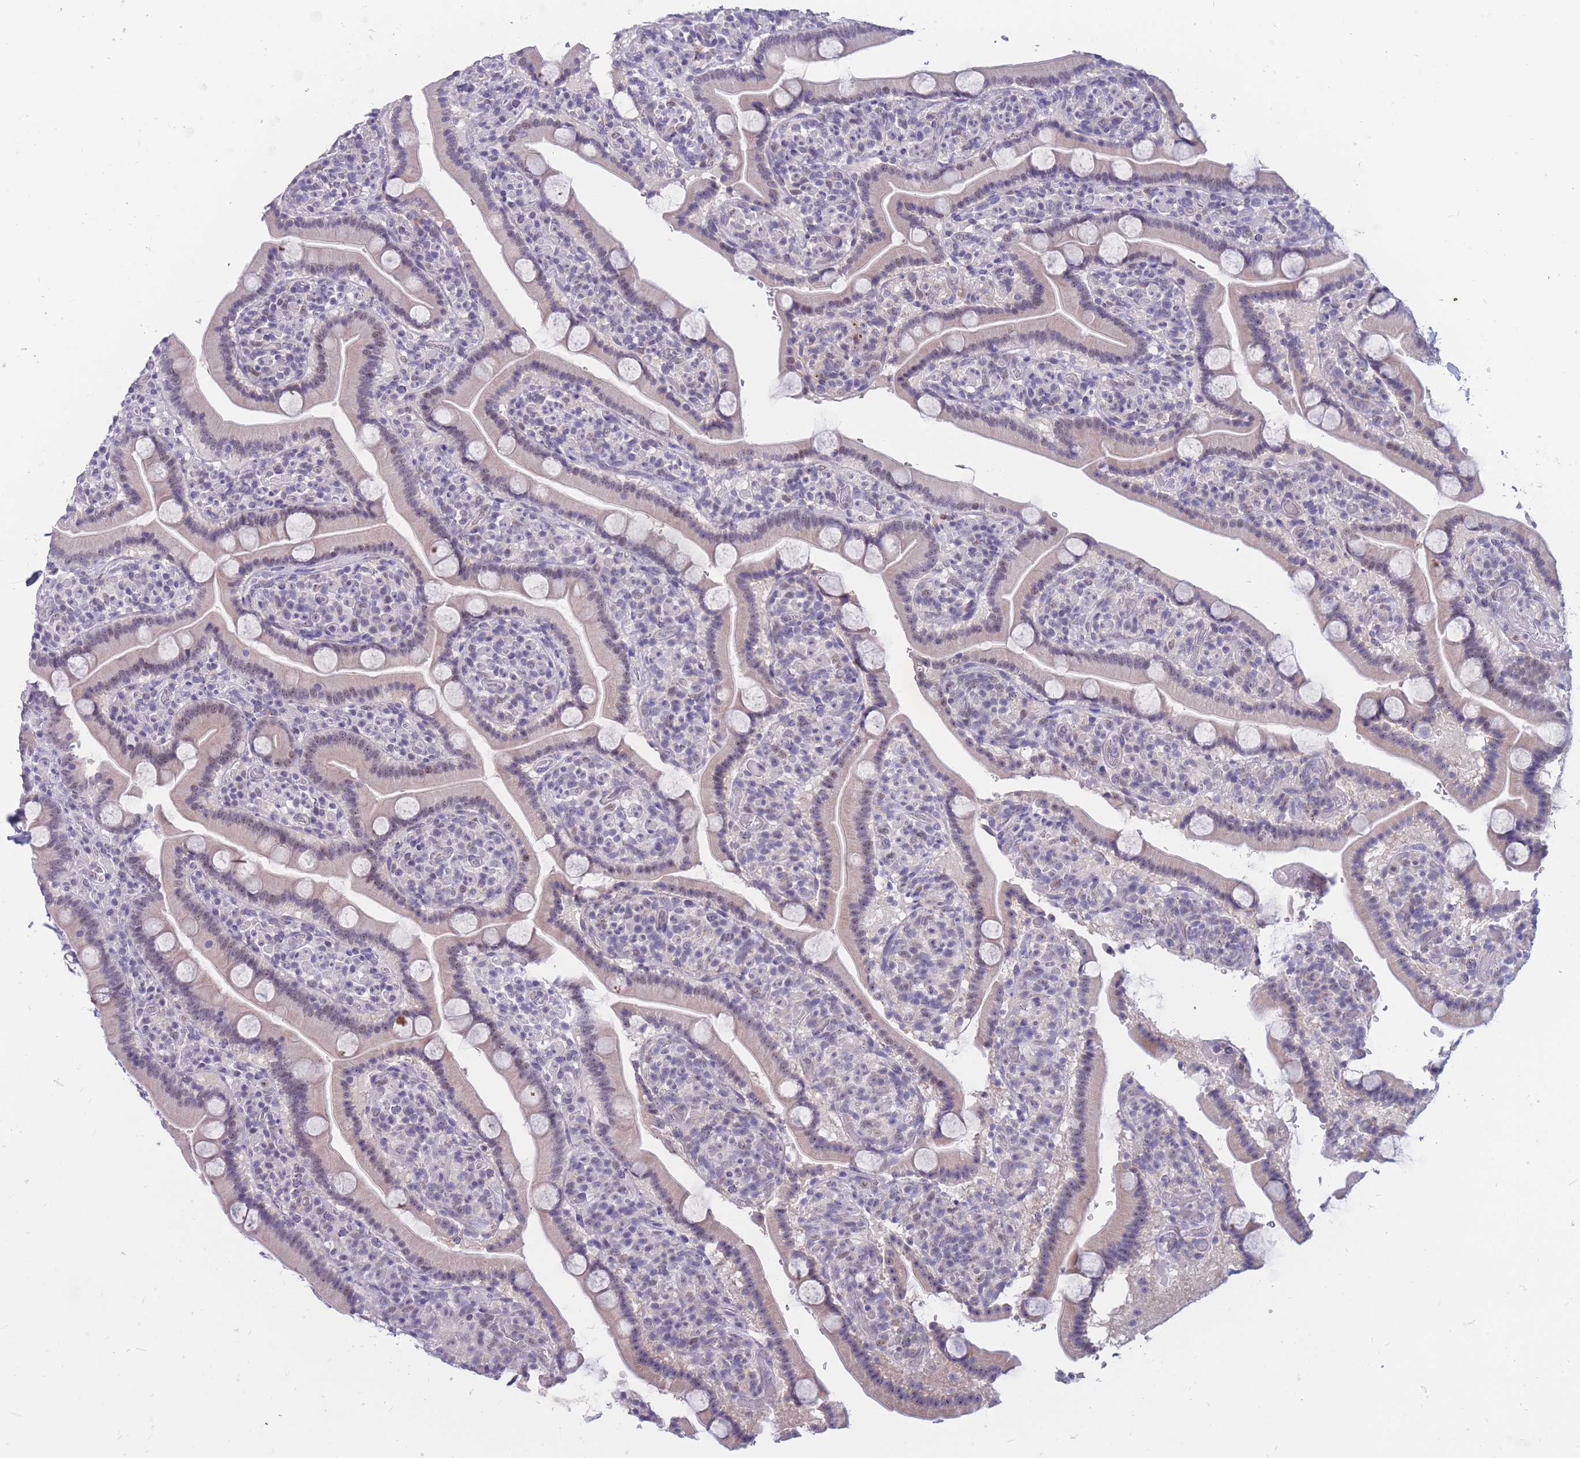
{"staining": {"intensity": "weak", "quantity": "<25%", "location": "nuclear"}, "tissue": "duodenum", "cell_type": "Glandular cells", "image_type": "normal", "snomed": [{"axis": "morphology", "description": "Normal tissue, NOS"}, {"axis": "topography", "description": "Duodenum"}], "caption": "Immunohistochemistry of unremarkable human duodenum shows no staining in glandular cells.", "gene": "BOP1", "patient": {"sex": "male", "age": 55}}